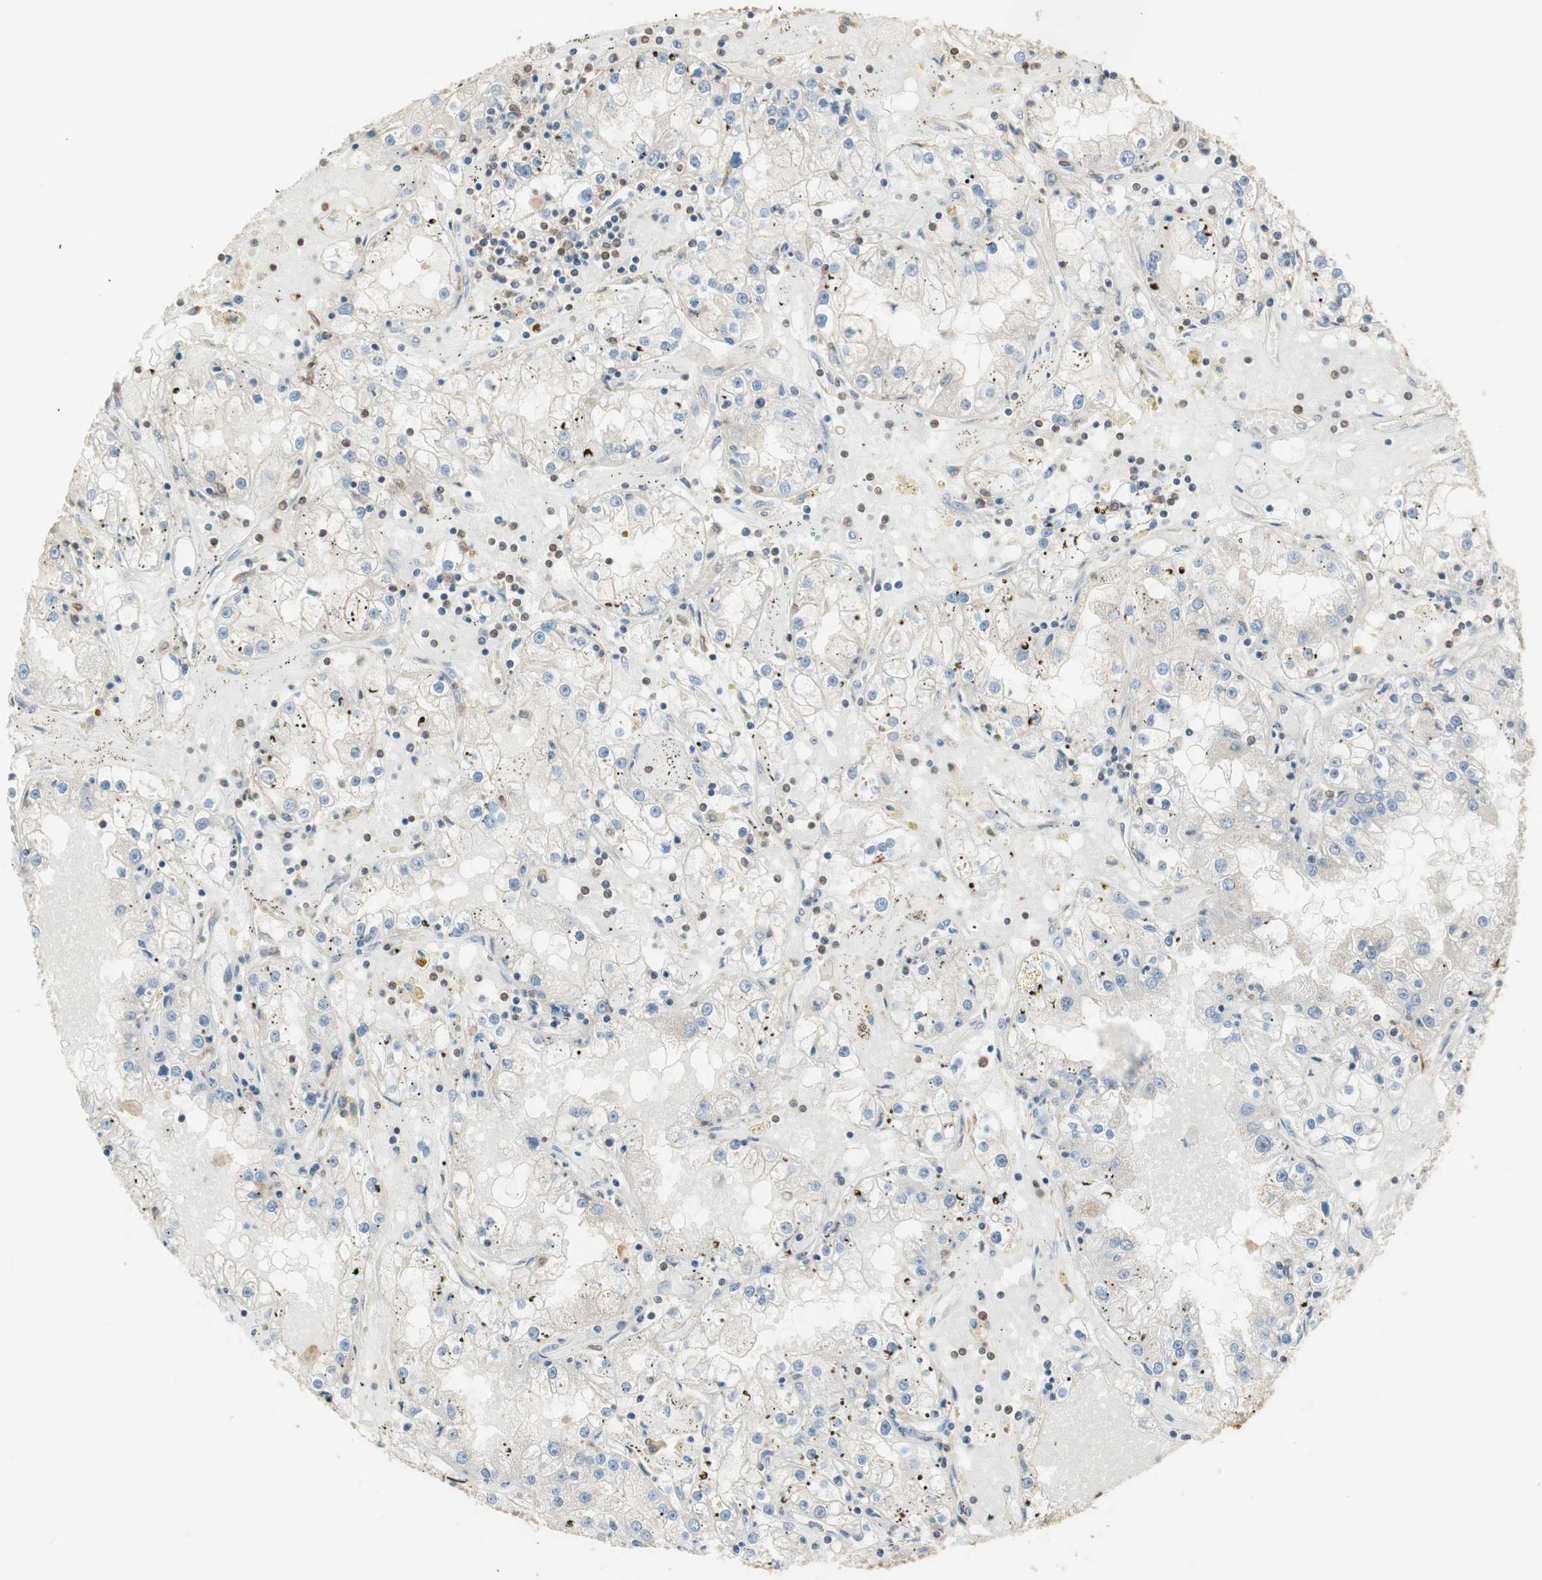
{"staining": {"intensity": "negative", "quantity": "none", "location": "none"}, "tissue": "renal cancer", "cell_type": "Tumor cells", "image_type": "cancer", "snomed": [{"axis": "morphology", "description": "Adenocarcinoma, NOS"}, {"axis": "topography", "description": "Kidney"}], "caption": "The immunohistochemistry (IHC) histopathology image has no significant expression in tumor cells of adenocarcinoma (renal) tissue. Nuclei are stained in blue.", "gene": "CRLF3", "patient": {"sex": "male", "age": 56}}